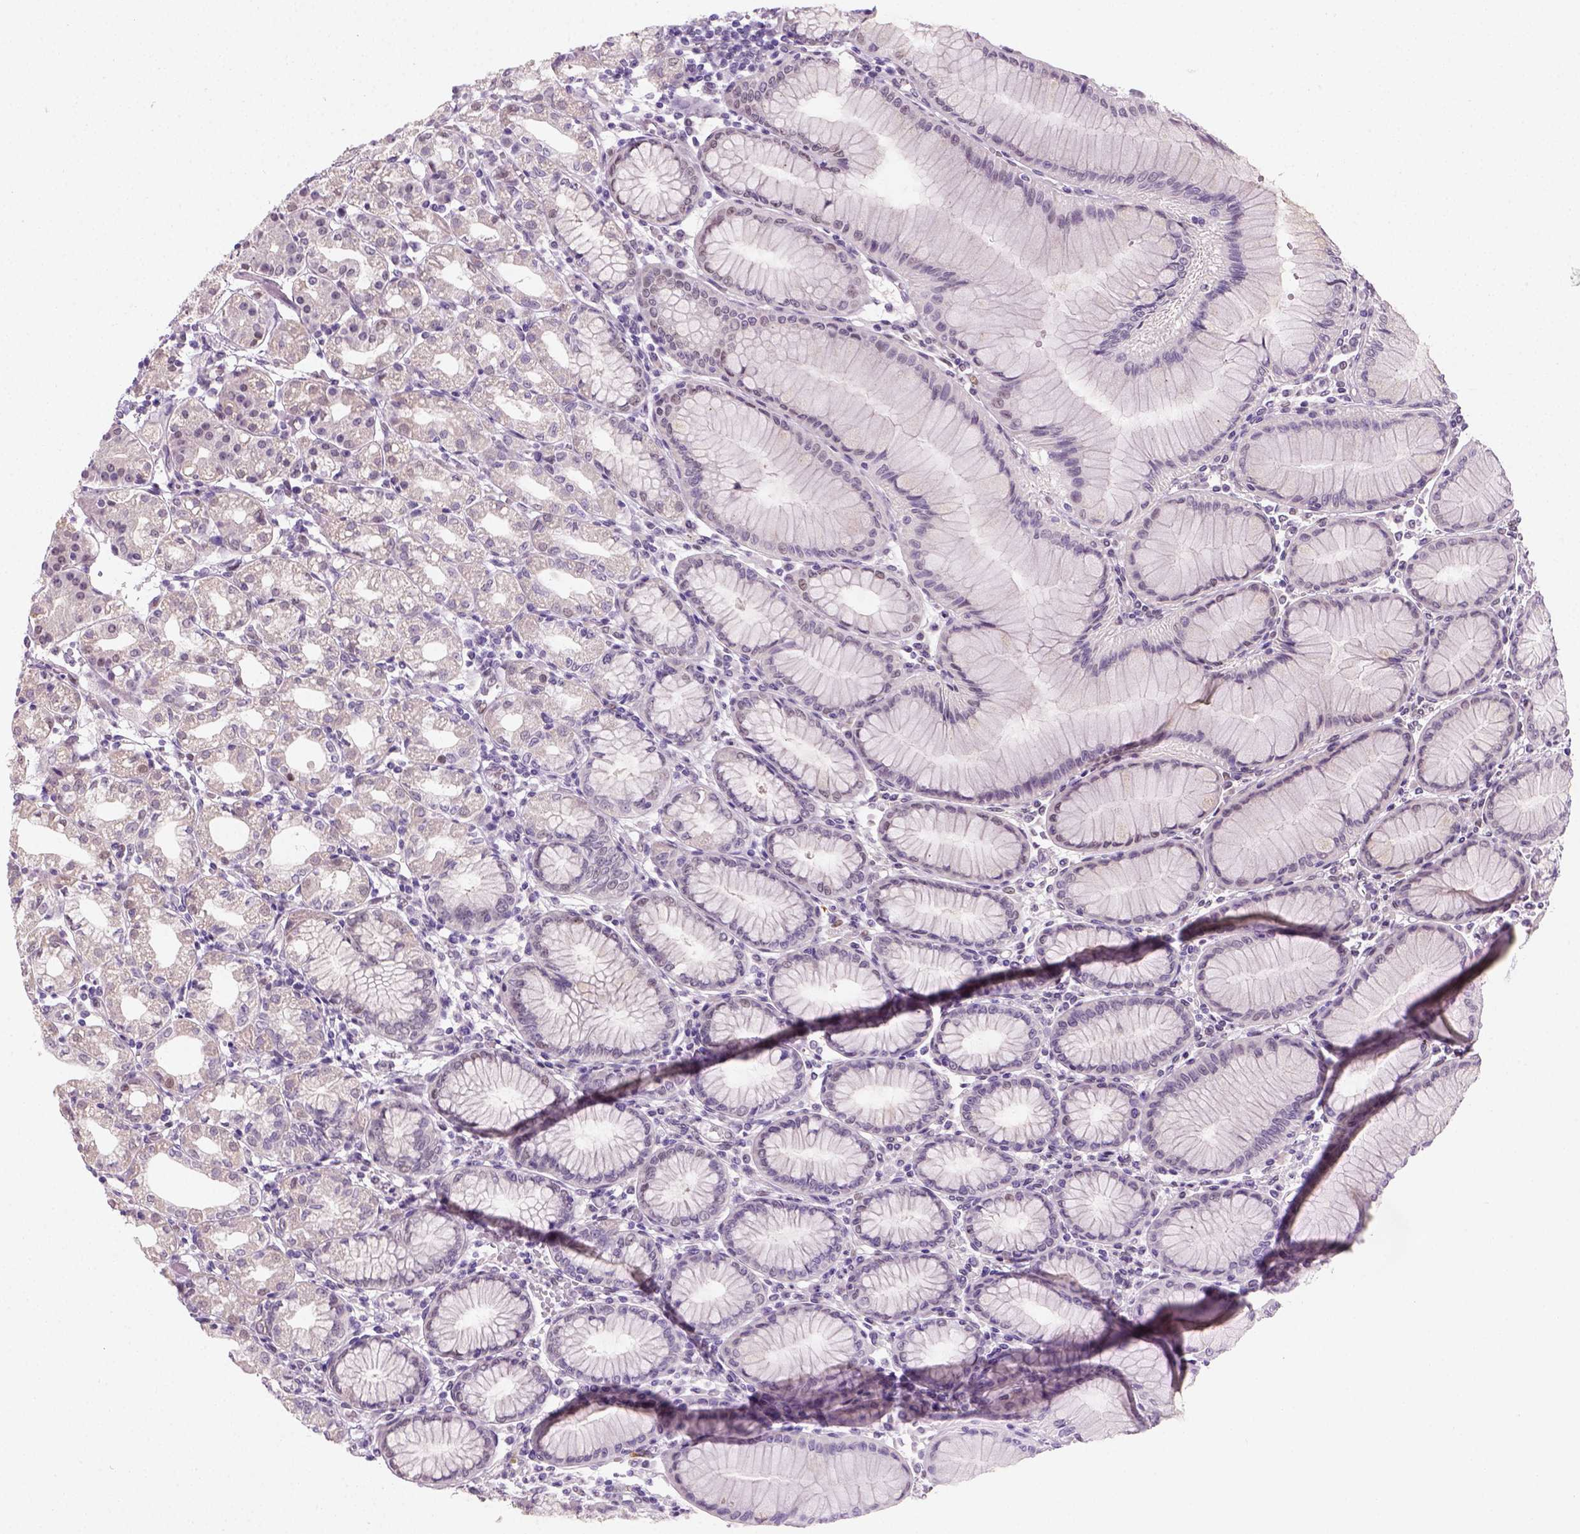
{"staining": {"intensity": "weak", "quantity": "25%-75%", "location": "cytoplasmic/membranous"}, "tissue": "stomach", "cell_type": "Glandular cells", "image_type": "normal", "snomed": [{"axis": "morphology", "description": "Normal tissue, NOS"}, {"axis": "topography", "description": "Skeletal muscle"}, {"axis": "topography", "description": "Stomach"}], "caption": "Protein staining by immunohistochemistry (IHC) displays weak cytoplasmic/membranous expression in approximately 25%-75% of glandular cells in unremarkable stomach.", "gene": "C1orf112", "patient": {"sex": "female", "age": 57}}